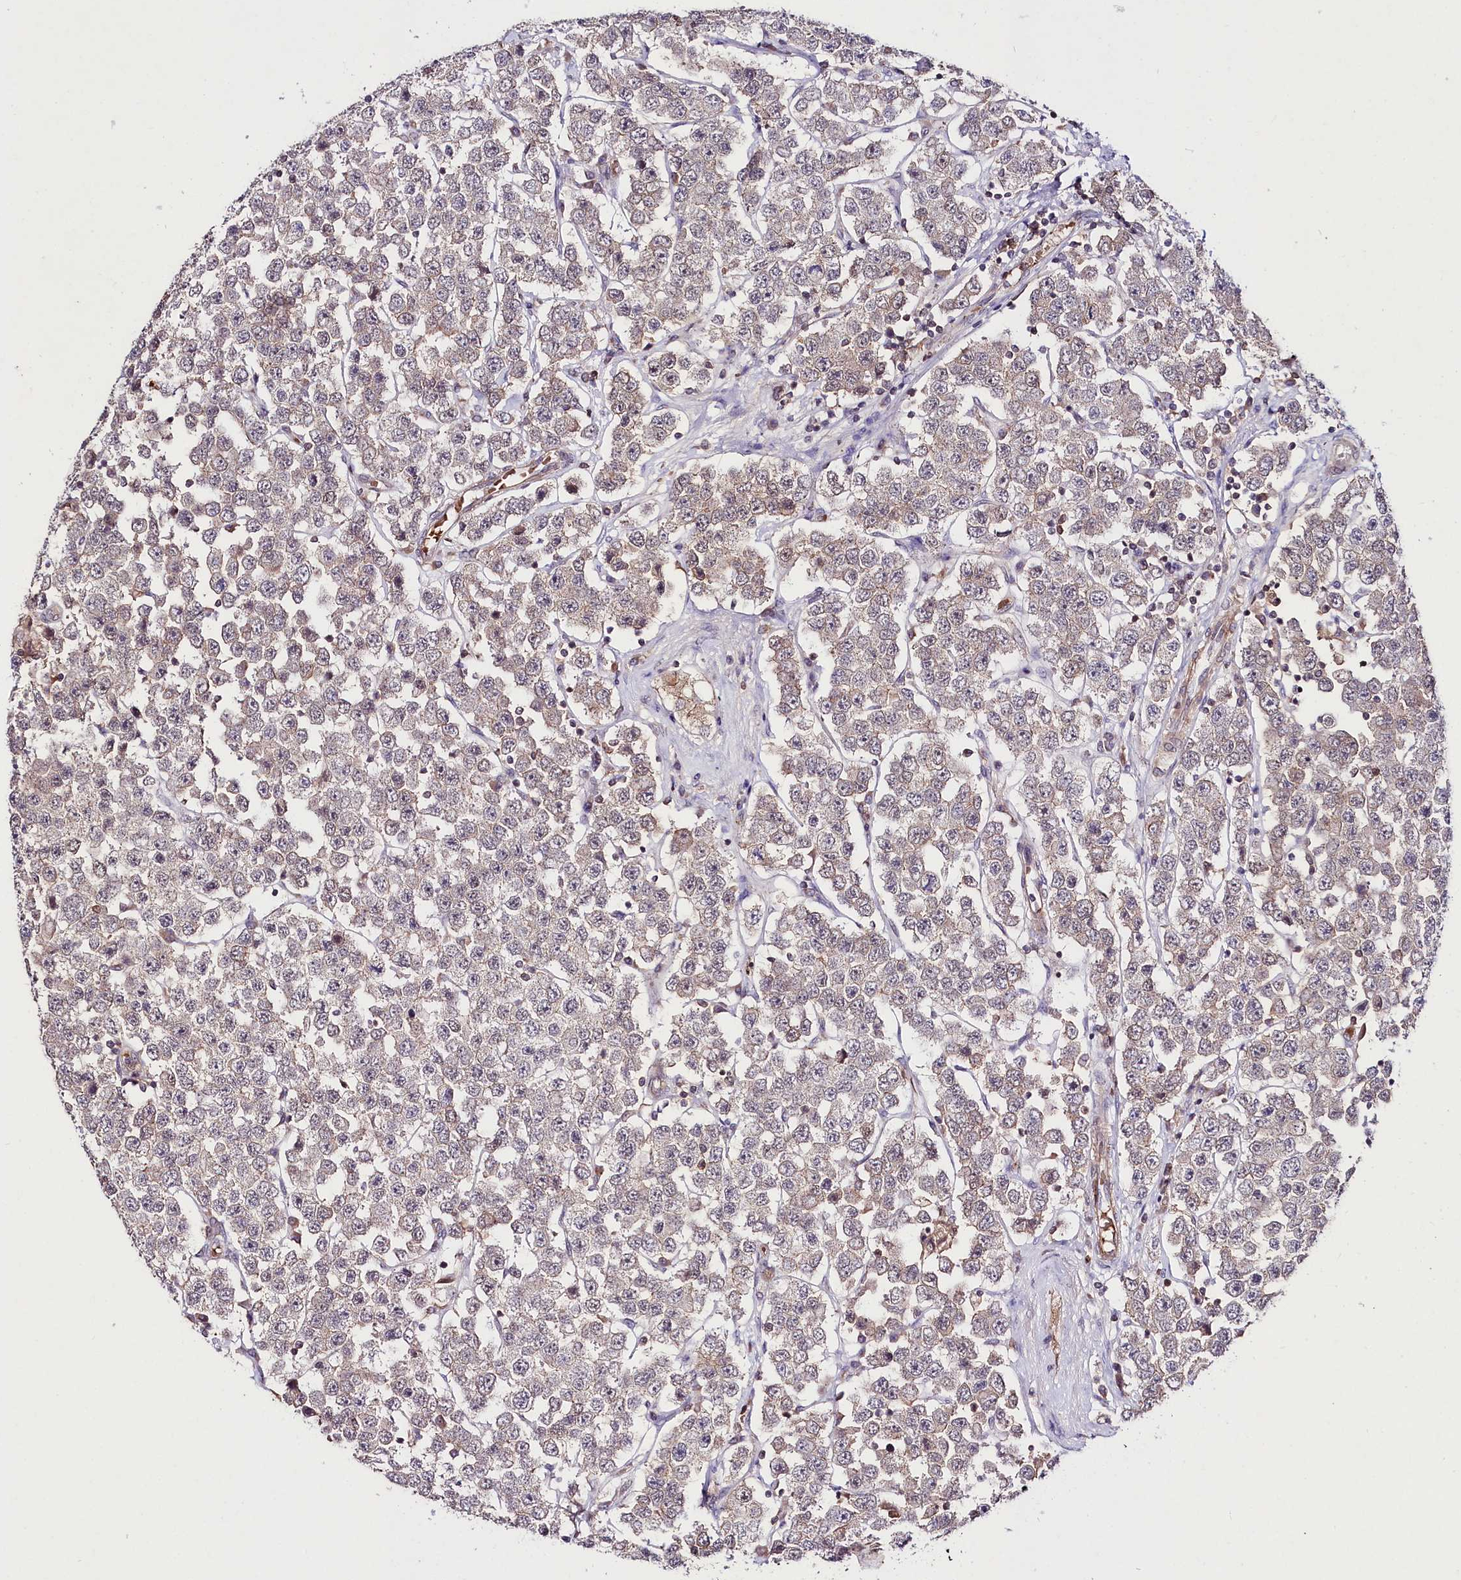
{"staining": {"intensity": "weak", "quantity": "<25%", "location": "cytoplasmic/membranous"}, "tissue": "testis cancer", "cell_type": "Tumor cells", "image_type": "cancer", "snomed": [{"axis": "morphology", "description": "Seminoma, NOS"}, {"axis": "topography", "description": "Testis"}], "caption": "A high-resolution histopathology image shows immunohistochemistry (IHC) staining of testis cancer (seminoma), which displays no significant staining in tumor cells.", "gene": "TAFAZZIN", "patient": {"sex": "male", "age": 28}}